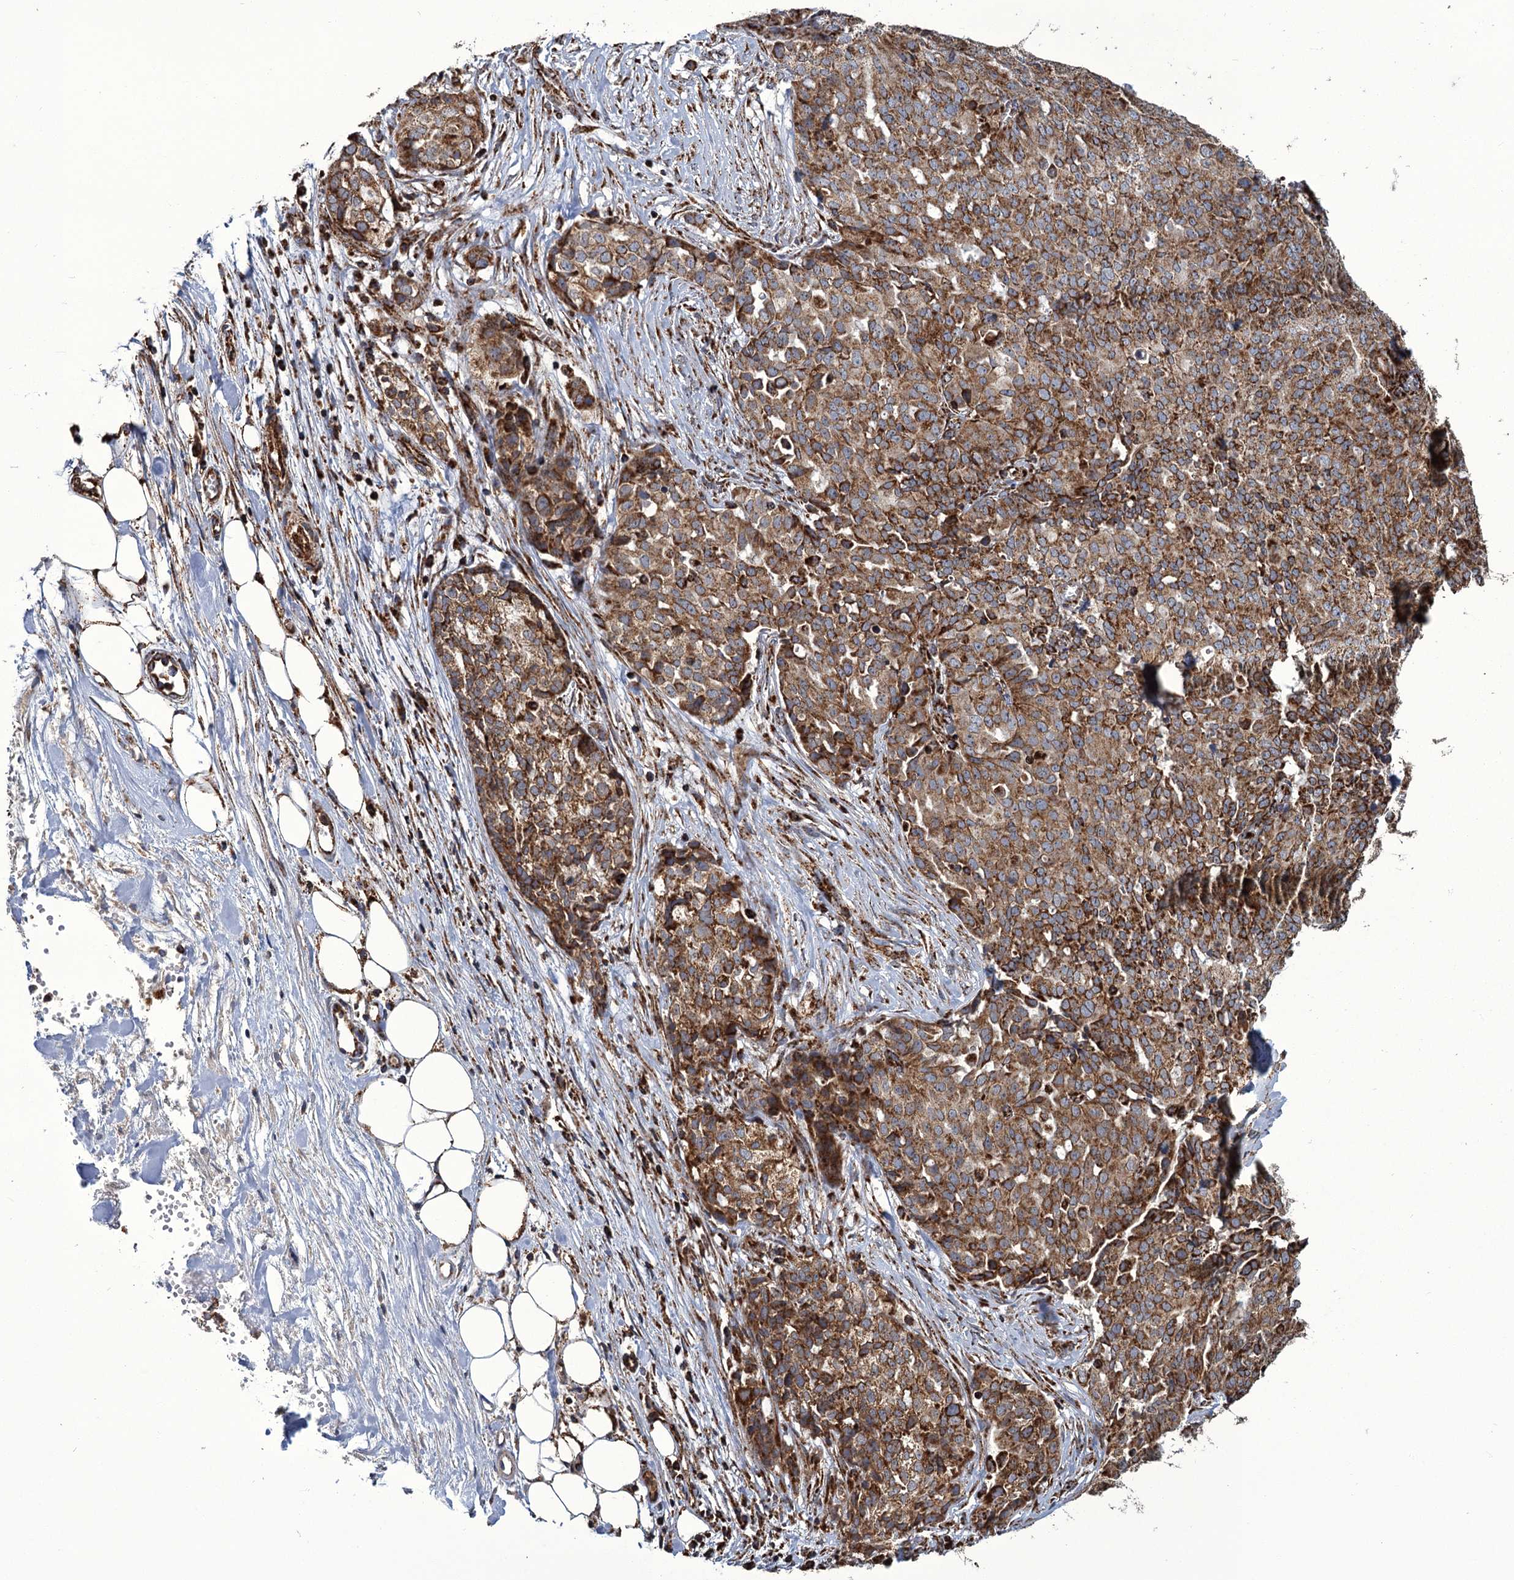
{"staining": {"intensity": "moderate", "quantity": ">75%", "location": "cytoplasmic/membranous"}, "tissue": "ovarian cancer", "cell_type": "Tumor cells", "image_type": "cancer", "snomed": [{"axis": "morphology", "description": "Cystadenocarcinoma, serous, NOS"}, {"axis": "topography", "description": "Soft tissue"}, {"axis": "topography", "description": "Ovary"}], "caption": "The immunohistochemical stain labels moderate cytoplasmic/membranous positivity in tumor cells of ovarian cancer tissue.", "gene": "APH1A", "patient": {"sex": "female", "age": 57}}